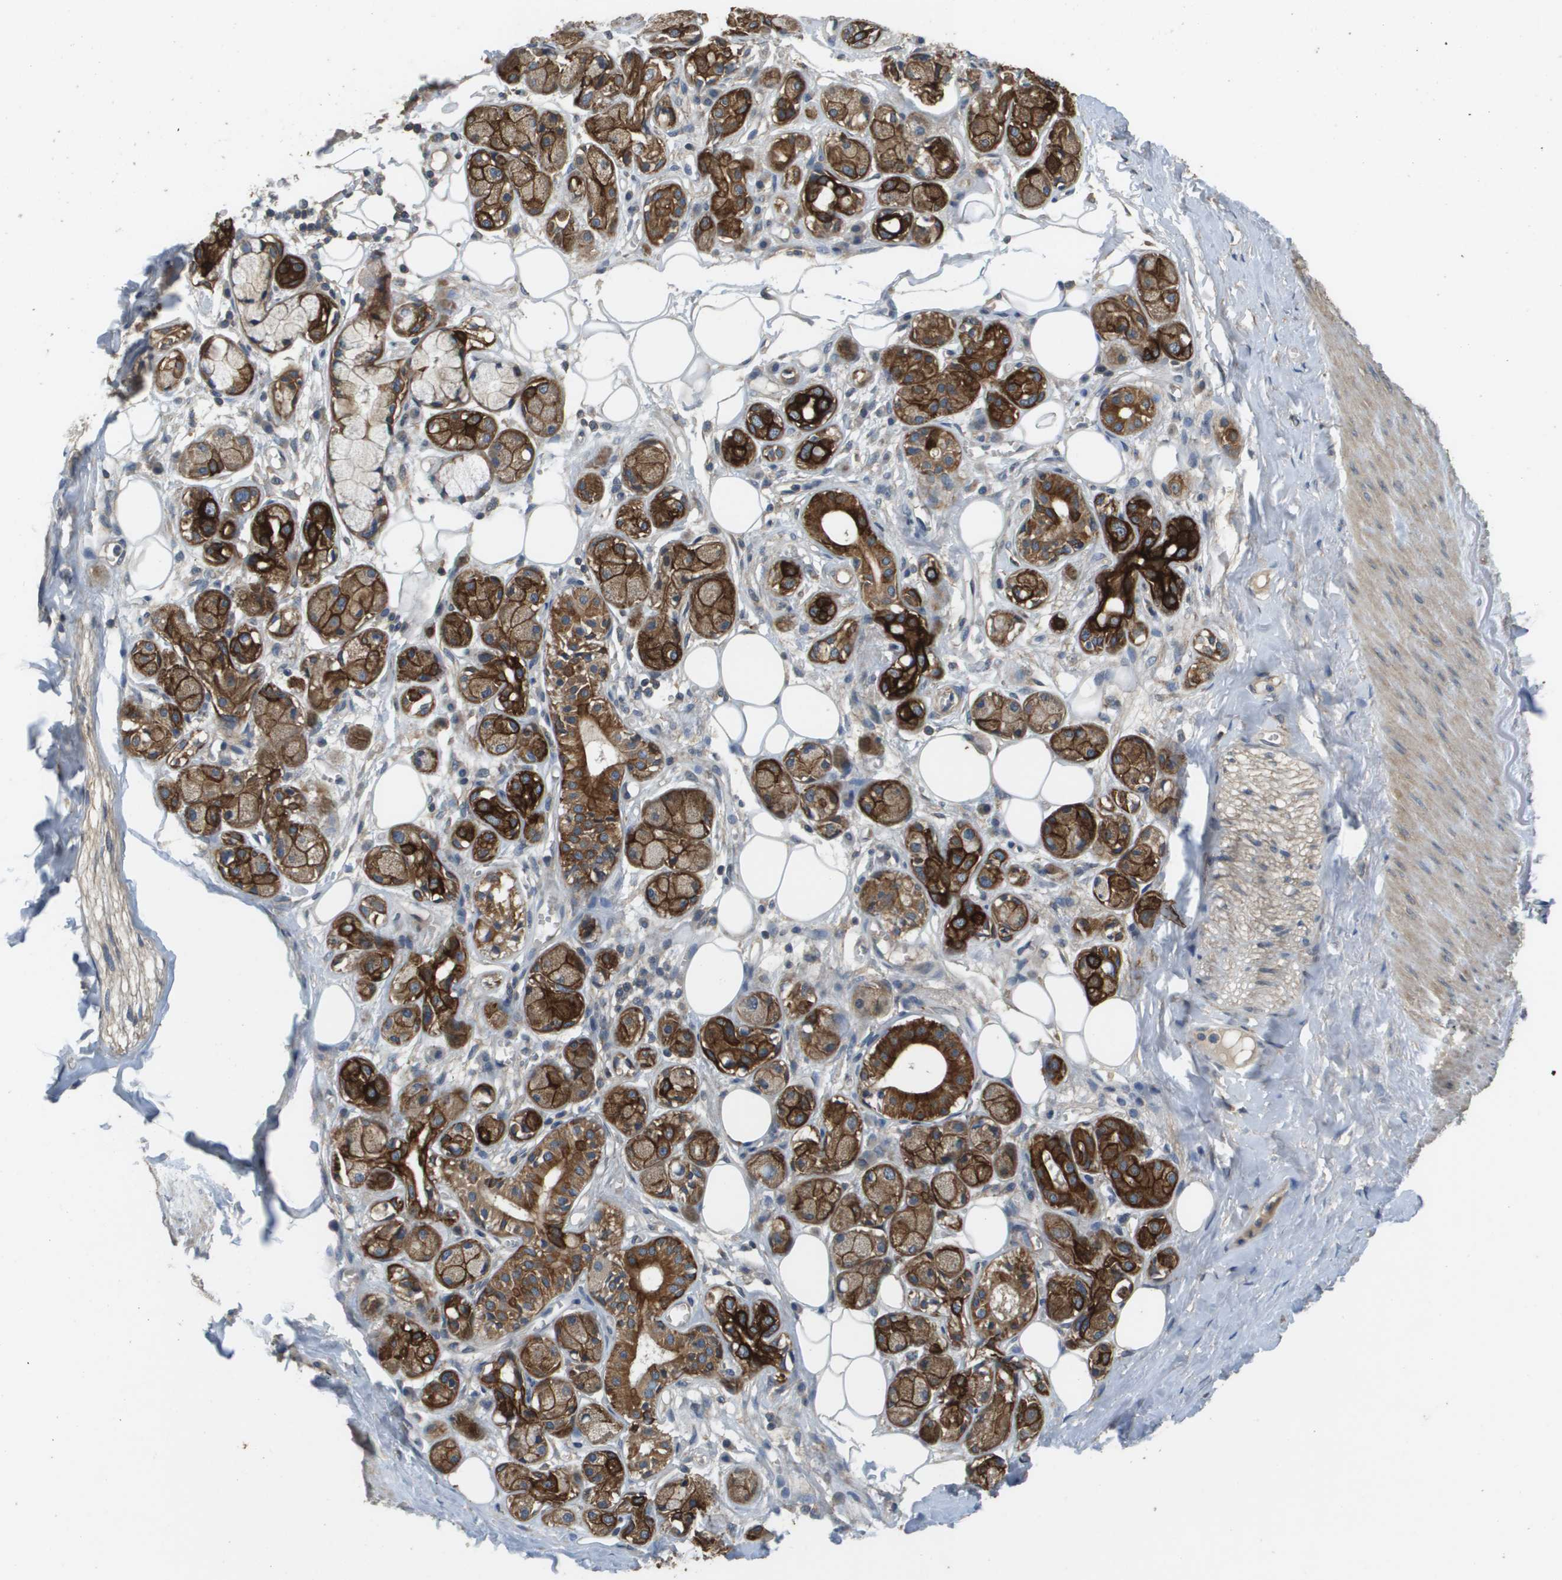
{"staining": {"intensity": "weak", "quantity": "25%-75%", "location": "cytoplasmic/membranous"}, "tissue": "adipose tissue", "cell_type": "Adipocytes", "image_type": "normal", "snomed": [{"axis": "morphology", "description": "Normal tissue, NOS"}, {"axis": "morphology", "description": "Inflammation, NOS"}, {"axis": "topography", "description": "Salivary gland"}, {"axis": "topography", "description": "Peripheral nerve tissue"}], "caption": "This image demonstrates immunohistochemistry (IHC) staining of benign adipose tissue, with low weak cytoplasmic/membranous staining in approximately 25%-75% of adipocytes.", "gene": "KRT23", "patient": {"sex": "female", "age": 75}}